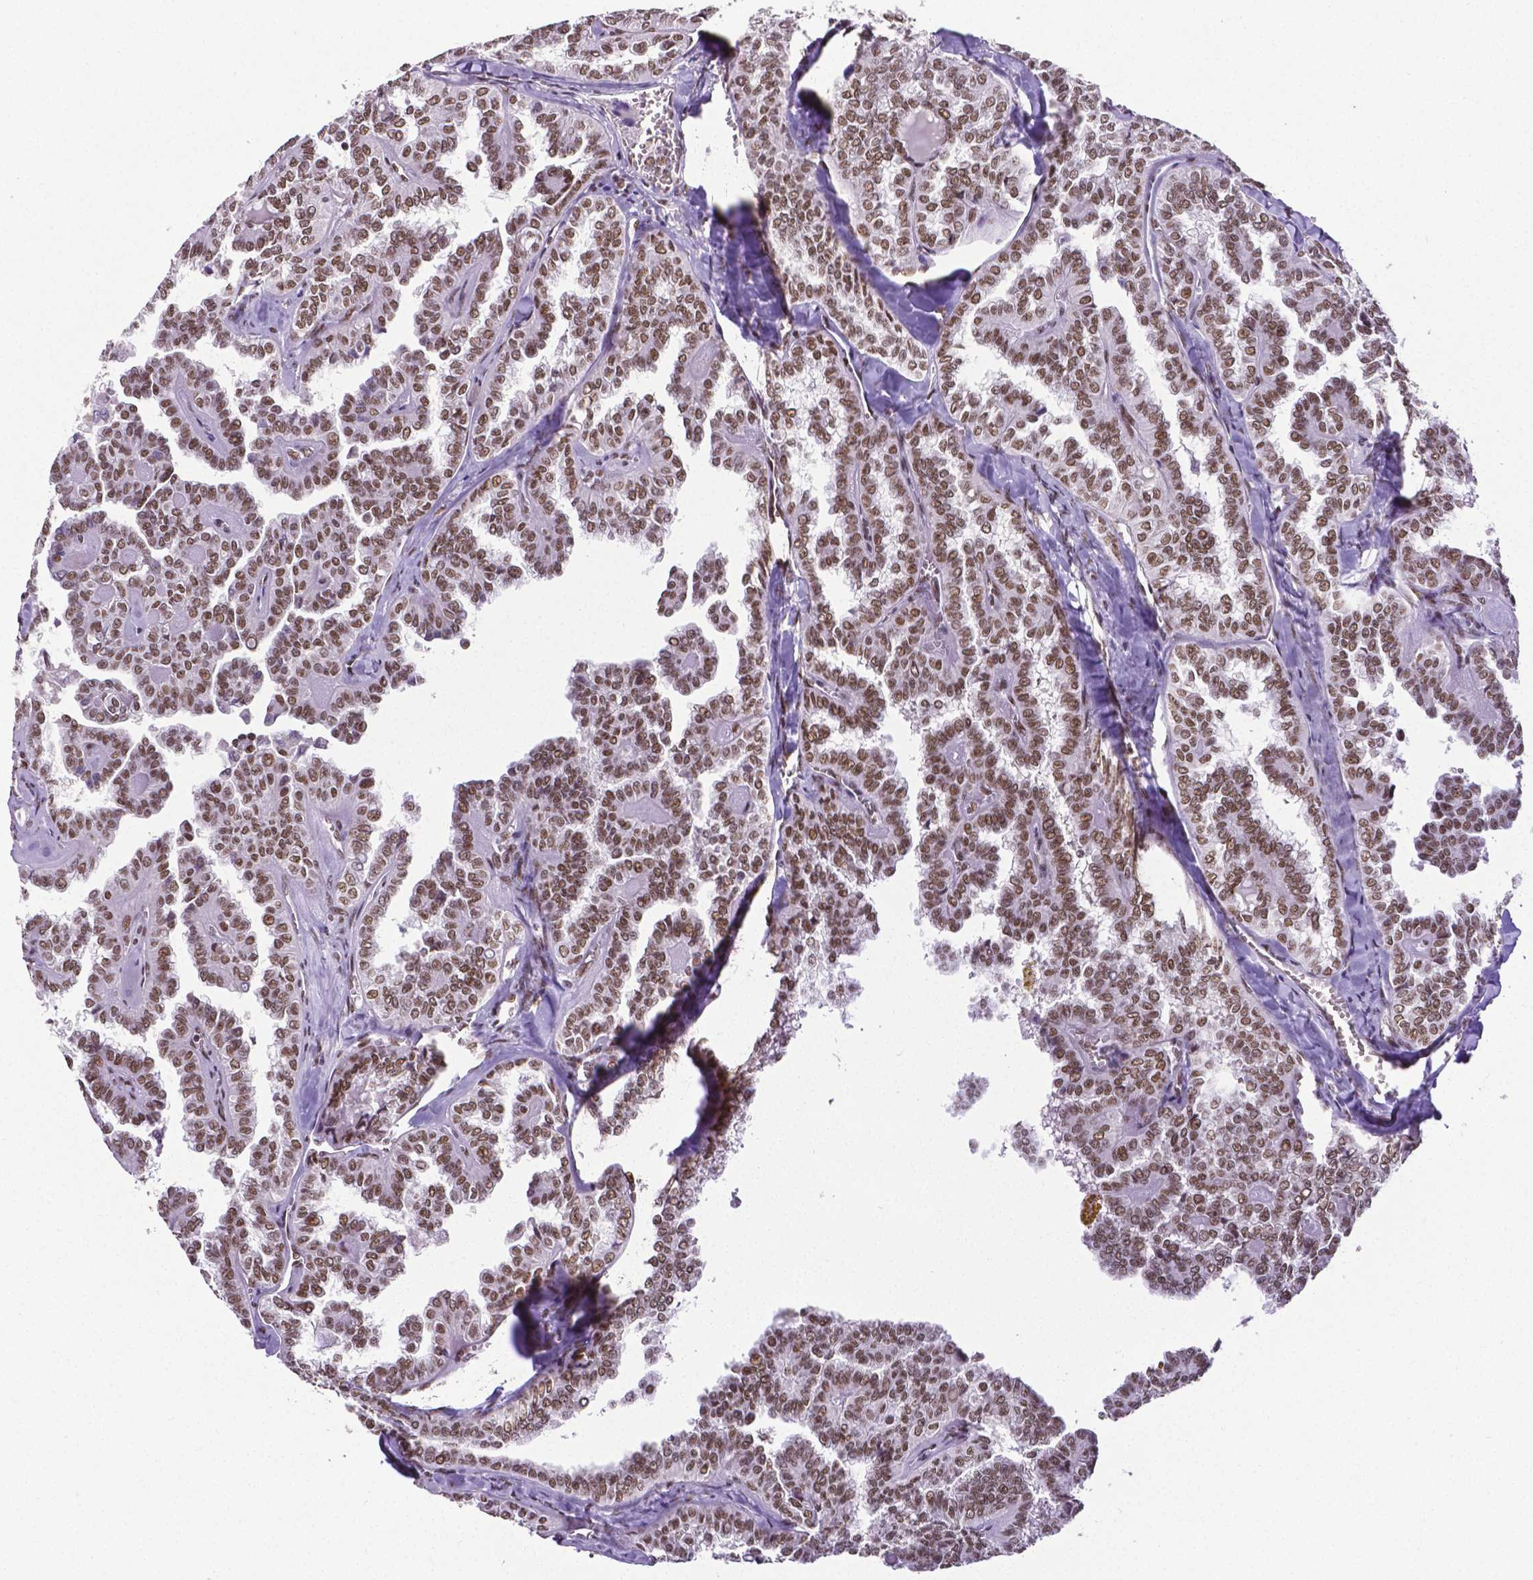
{"staining": {"intensity": "moderate", "quantity": ">75%", "location": "nuclear"}, "tissue": "thyroid cancer", "cell_type": "Tumor cells", "image_type": "cancer", "snomed": [{"axis": "morphology", "description": "Papillary adenocarcinoma, NOS"}, {"axis": "topography", "description": "Thyroid gland"}], "caption": "Brown immunohistochemical staining in thyroid cancer (papillary adenocarcinoma) demonstrates moderate nuclear staining in about >75% of tumor cells.", "gene": "REST", "patient": {"sex": "female", "age": 41}}